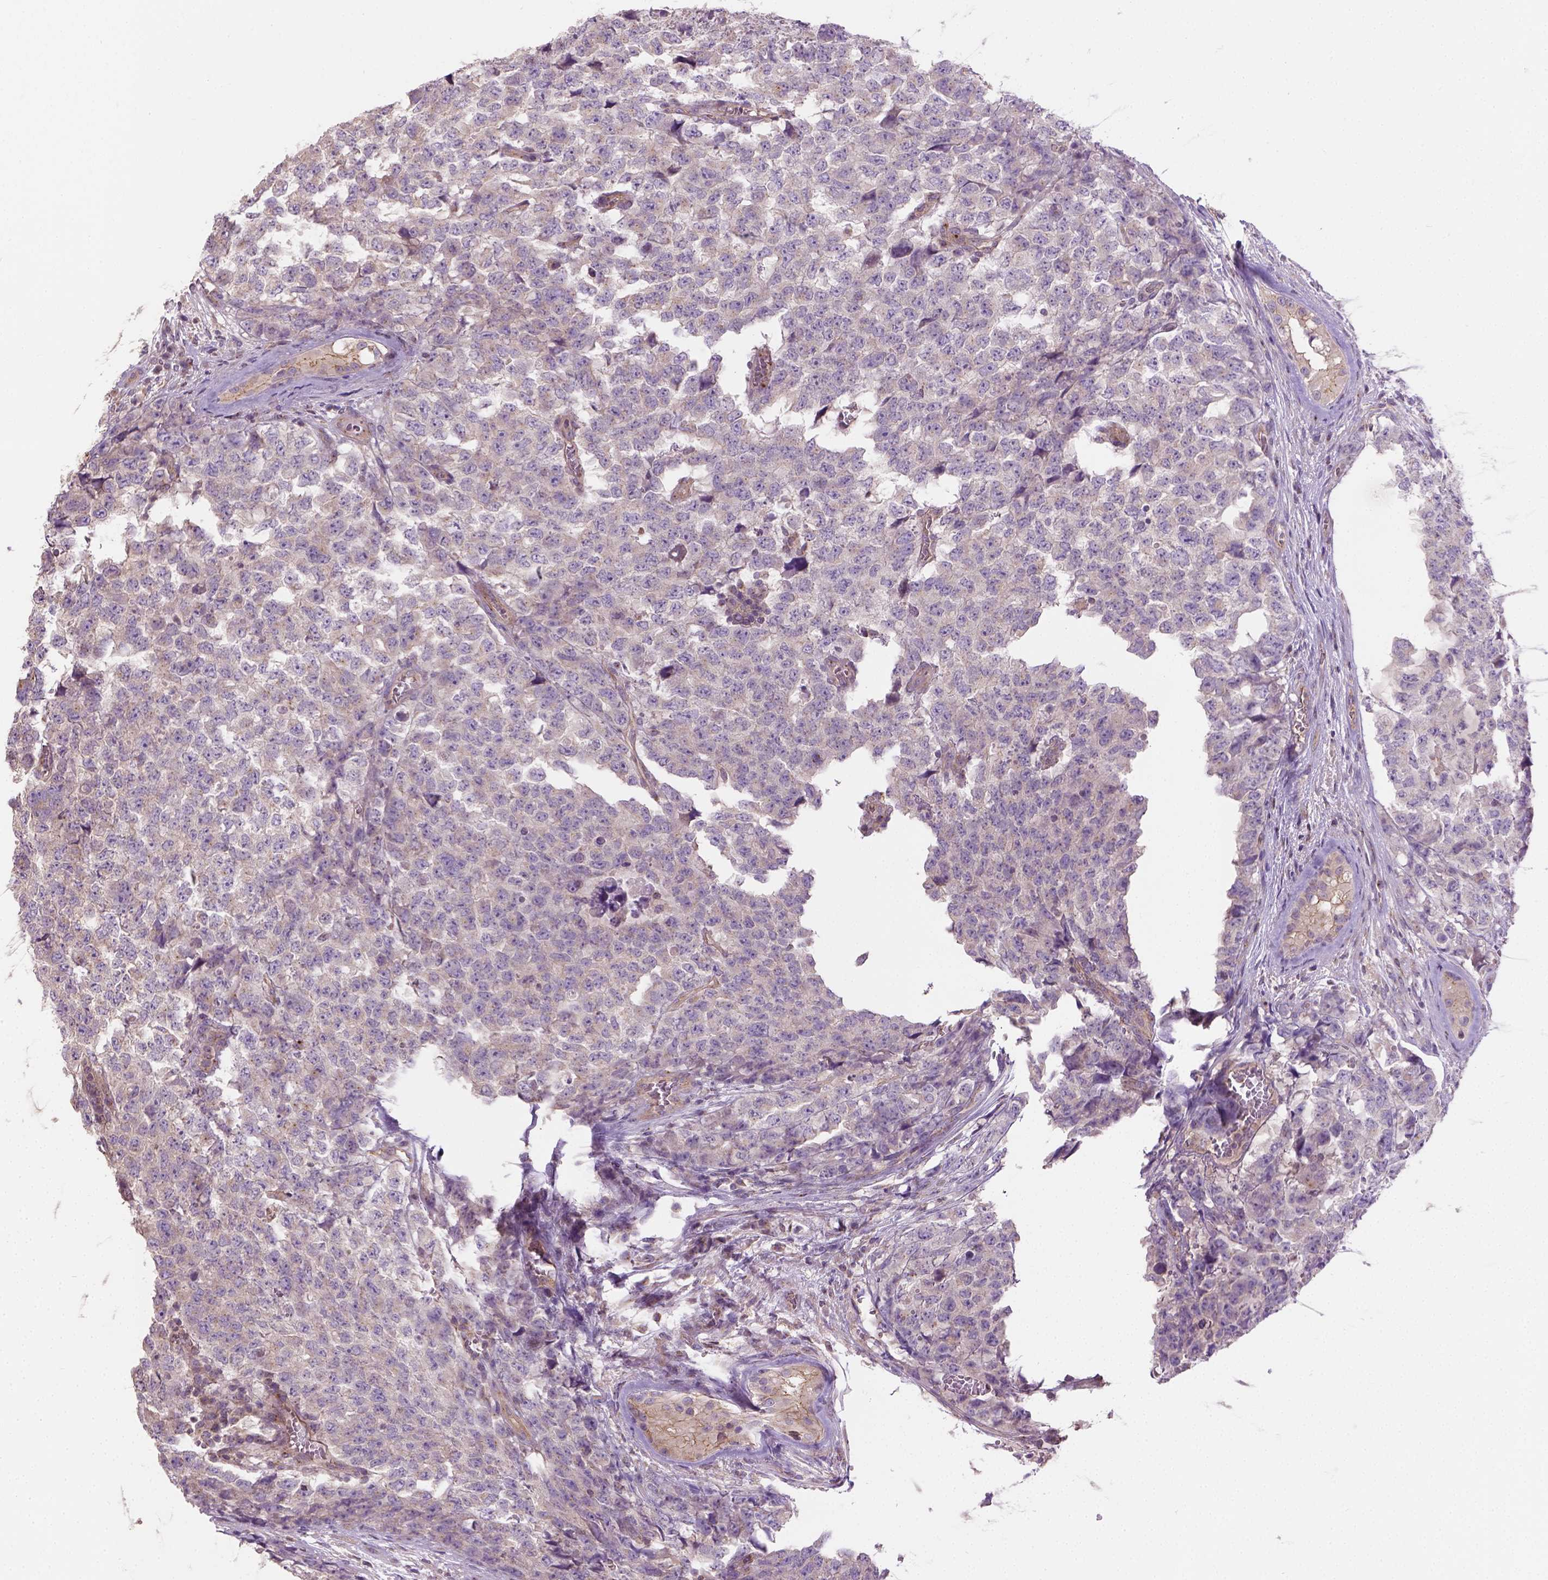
{"staining": {"intensity": "weak", "quantity": ">75%", "location": "cytoplasmic/membranous"}, "tissue": "testis cancer", "cell_type": "Tumor cells", "image_type": "cancer", "snomed": [{"axis": "morphology", "description": "Carcinoma, Embryonal, NOS"}, {"axis": "topography", "description": "Testis"}], "caption": "Human embryonal carcinoma (testis) stained for a protein (brown) shows weak cytoplasmic/membranous positive staining in approximately >75% of tumor cells.", "gene": "CRACR2A", "patient": {"sex": "male", "age": 23}}